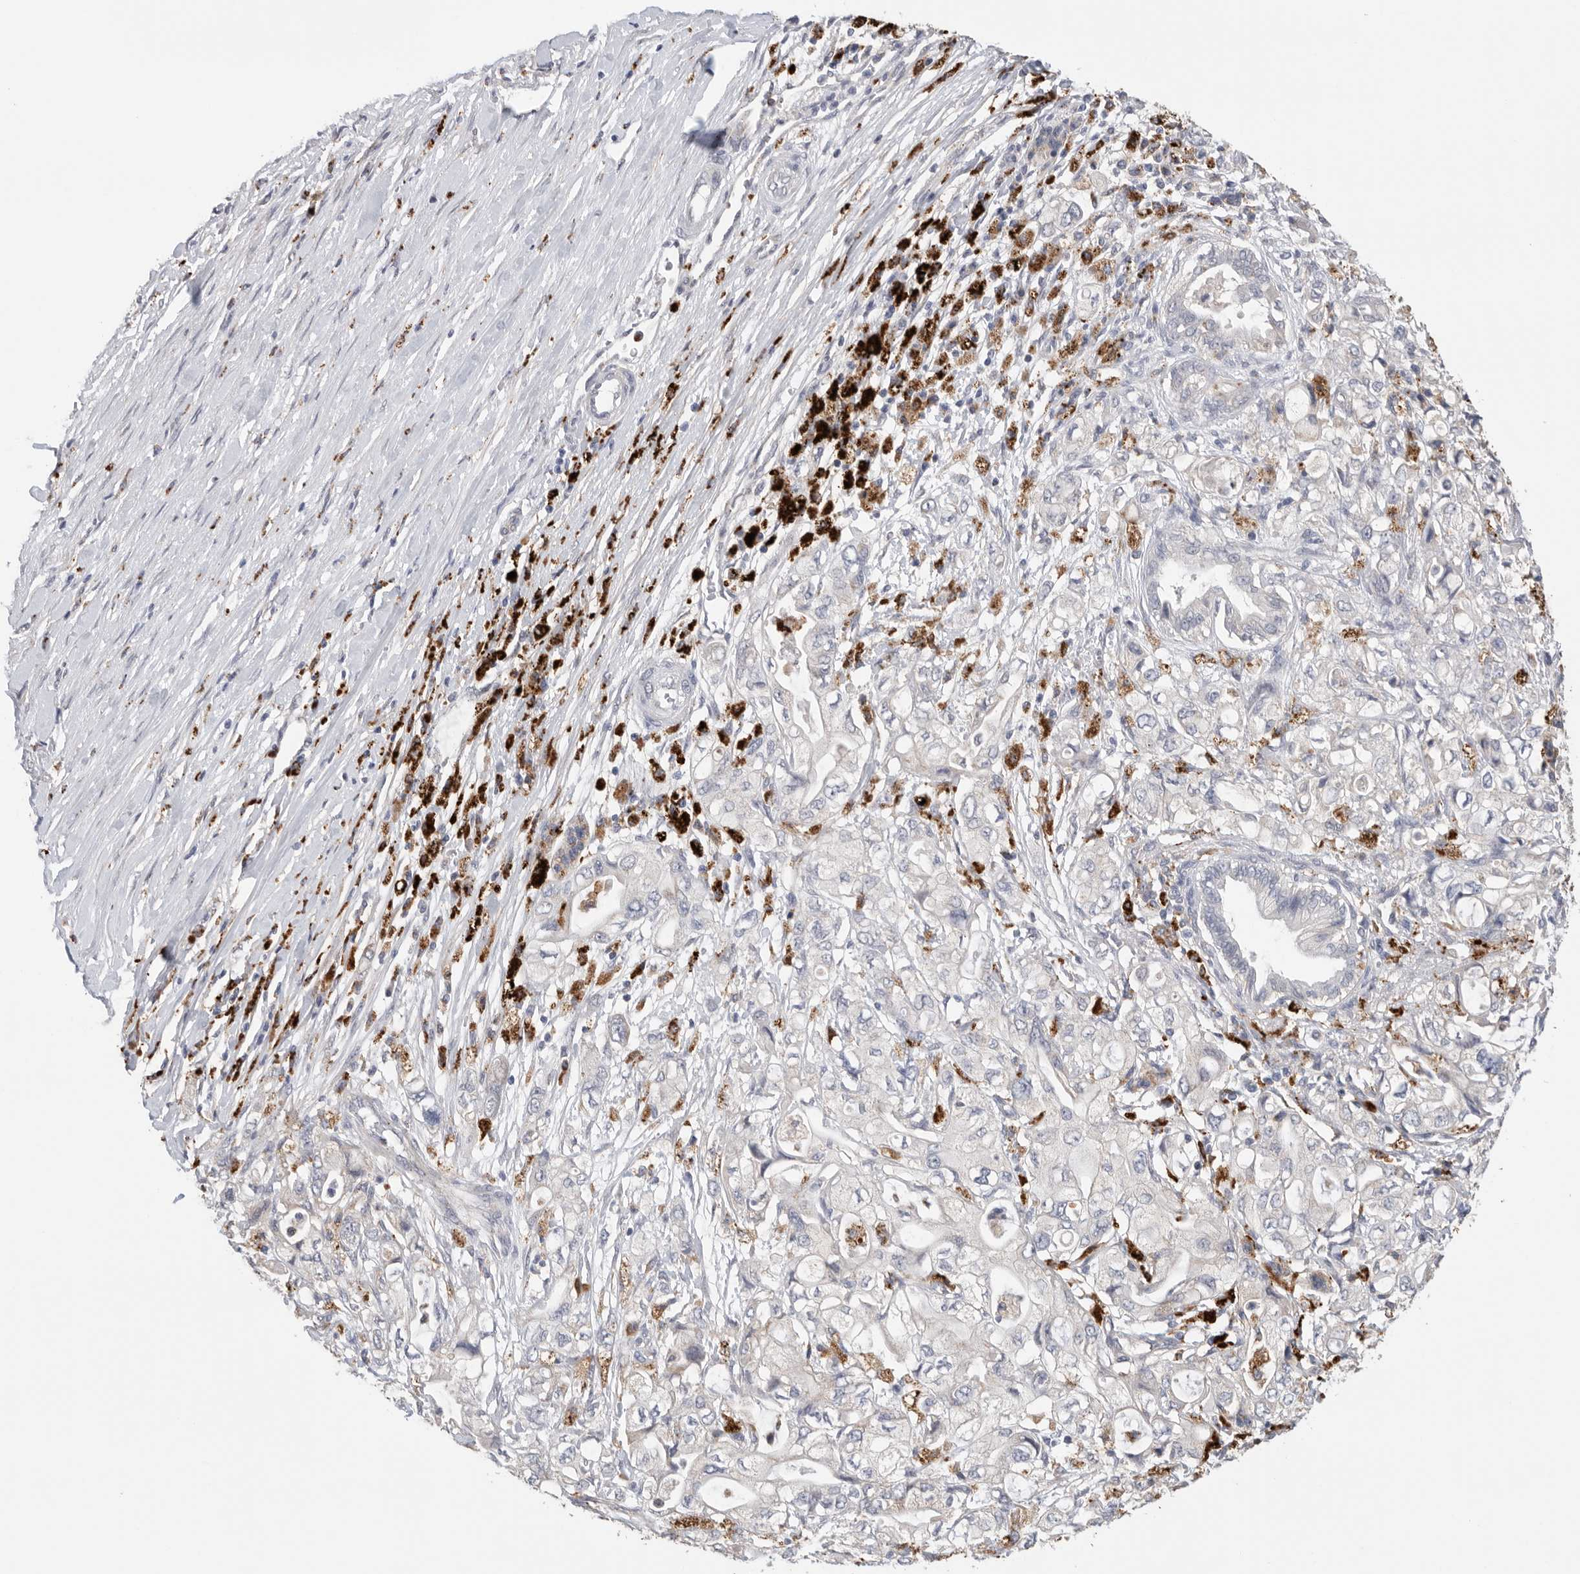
{"staining": {"intensity": "weak", "quantity": "<25%", "location": "cytoplasmic/membranous"}, "tissue": "pancreatic cancer", "cell_type": "Tumor cells", "image_type": "cancer", "snomed": [{"axis": "morphology", "description": "Adenocarcinoma, NOS"}, {"axis": "topography", "description": "Pancreas"}], "caption": "Tumor cells are negative for brown protein staining in pancreatic cancer. Brightfield microscopy of immunohistochemistry (IHC) stained with DAB (3,3'-diaminobenzidine) (brown) and hematoxylin (blue), captured at high magnification.", "gene": "GGH", "patient": {"sex": "male", "age": 79}}